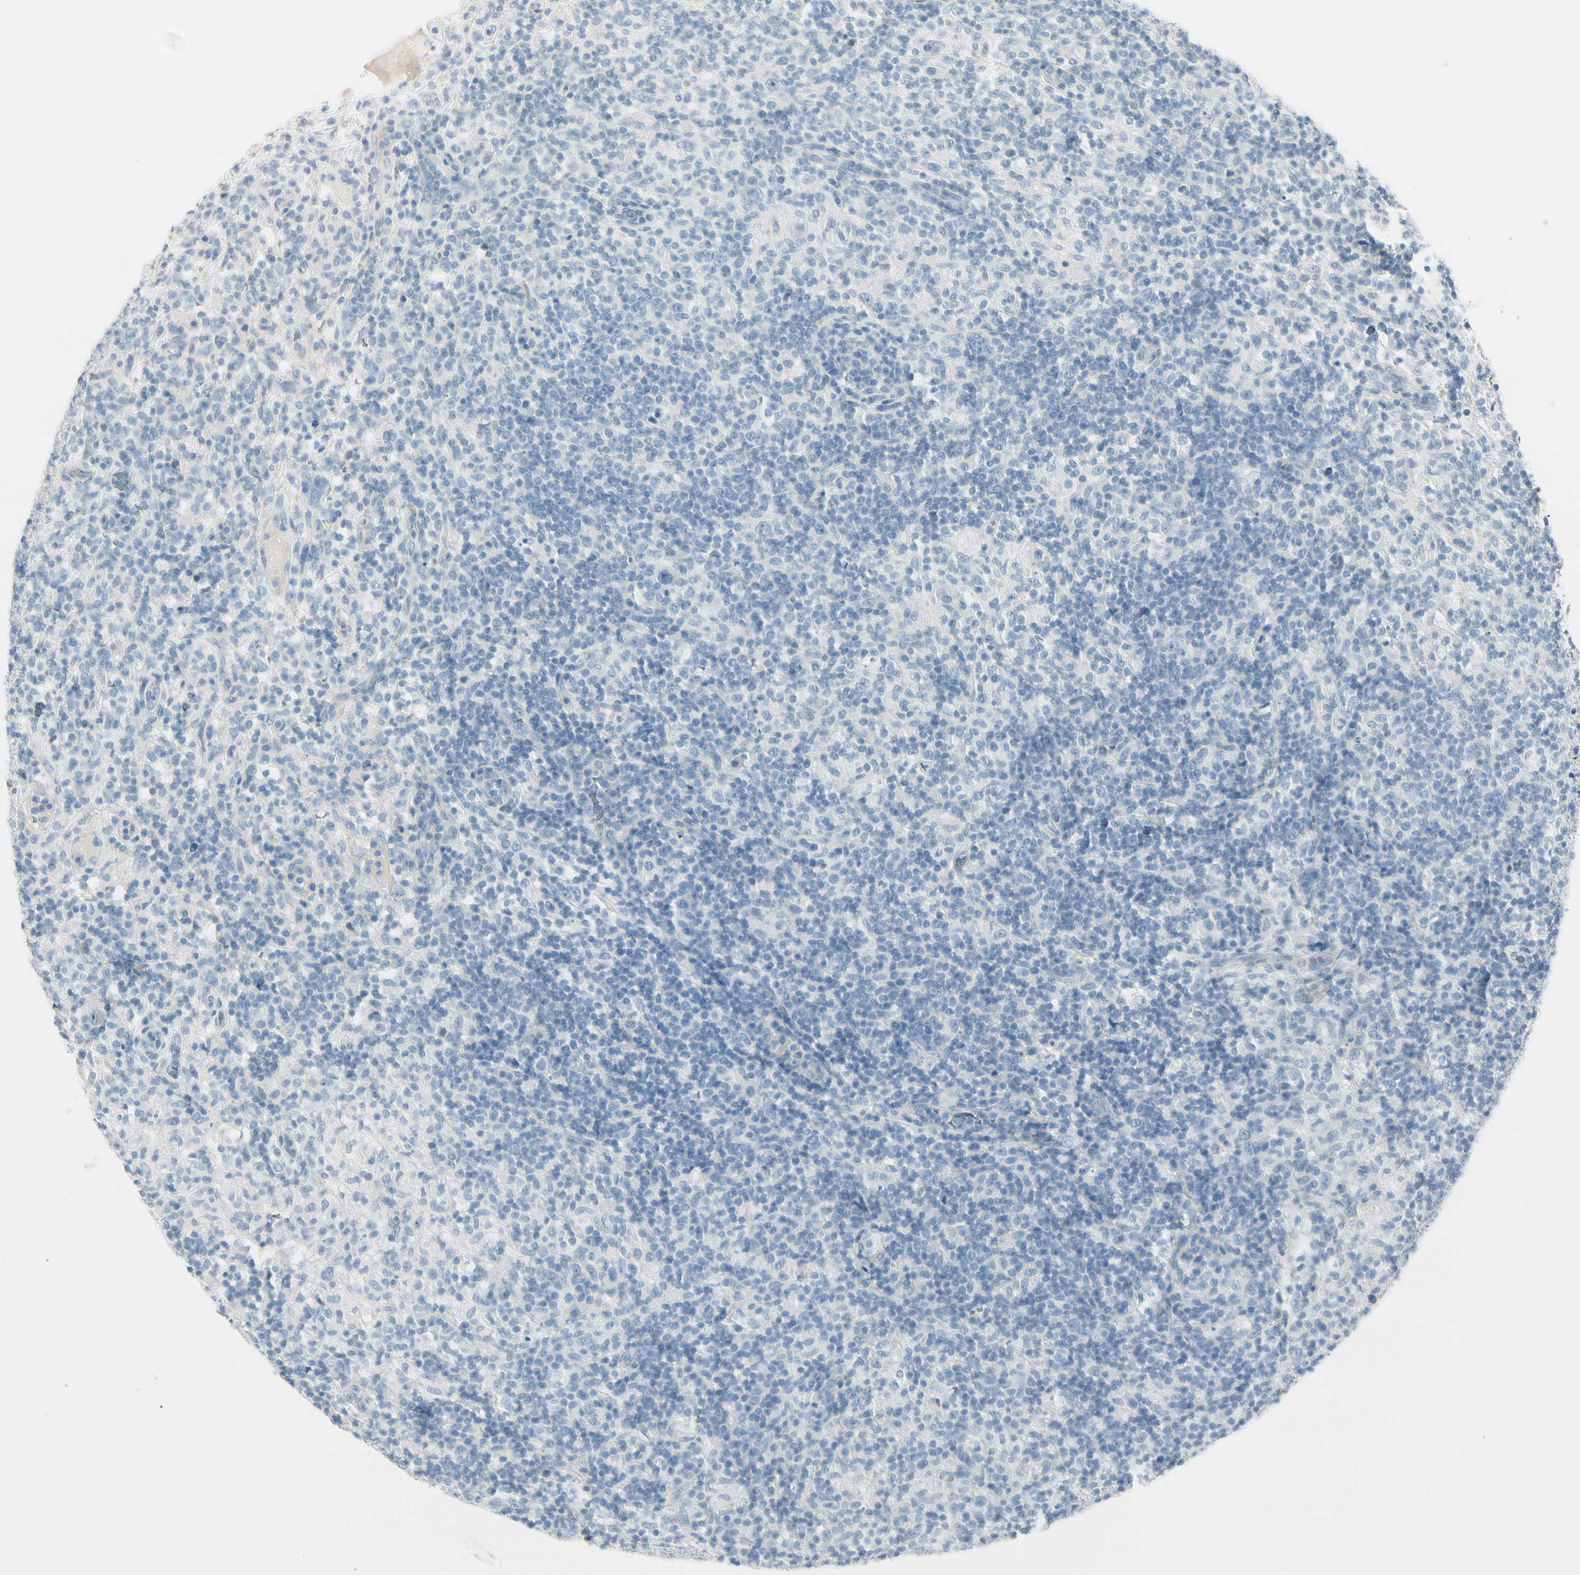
{"staining": {"intensity": "negative", "quantity": "none", "location": "none"}, "tissue": "lymphoma", "cell_type": "Tumor cells", "image_type": "cancer", "snomed": [{"axis": "morphology", "description": "Hodgkin's disease, NOS"}, {"axis": "topography", "description": "Lymph node"}], "caption": "Immunohistochemistry photomicrograph of neoplastic tissue: human Hodgkin's disease stained with DAB (3,3'-diaminobenzidine) displays no significant protein staining in tumor cells.", "gene": "CDHR5", "patient": {"sex": "male", "age": 70}}